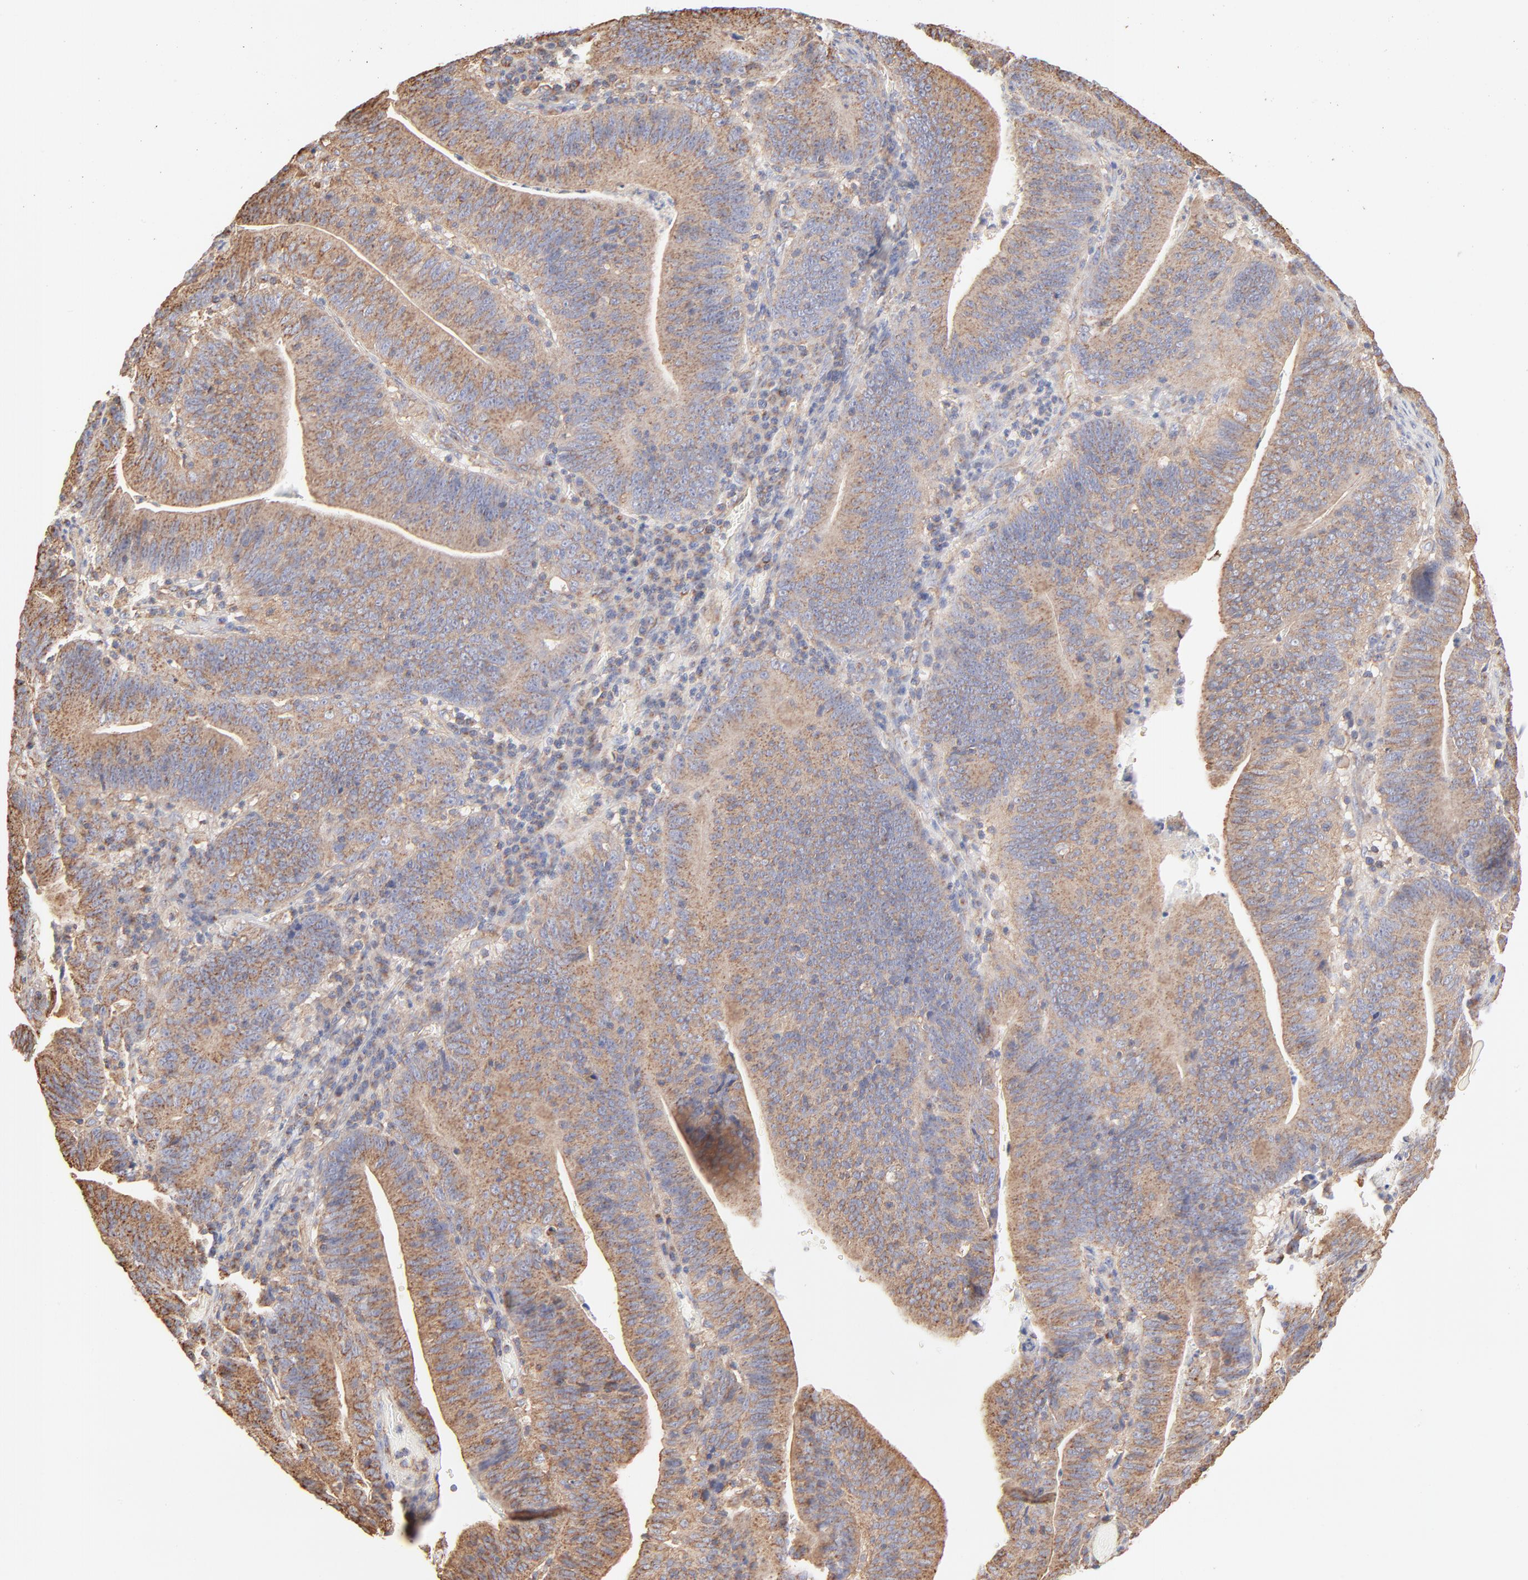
{"staining": {"intensity": "moderate", "quantity": ">75%", "location": "cytoplasmic/membranous"}, "tissue": "stomach cancer", "cell_type": "Tumor cells", "image_type": "cancer", "snomed": [{"axis": "morphology", "description": "Adenocarcinoma, NOS"}, {"axis": "topography", "description": "Stomach, lower"}], "caption": "Moderate cytoplasmic/membranous protein staining is present in about >75% of tumor cells in stomach adenocarcinoma.", "gene": "CLTB", "patient": {"sex": "female", "age": 86}}